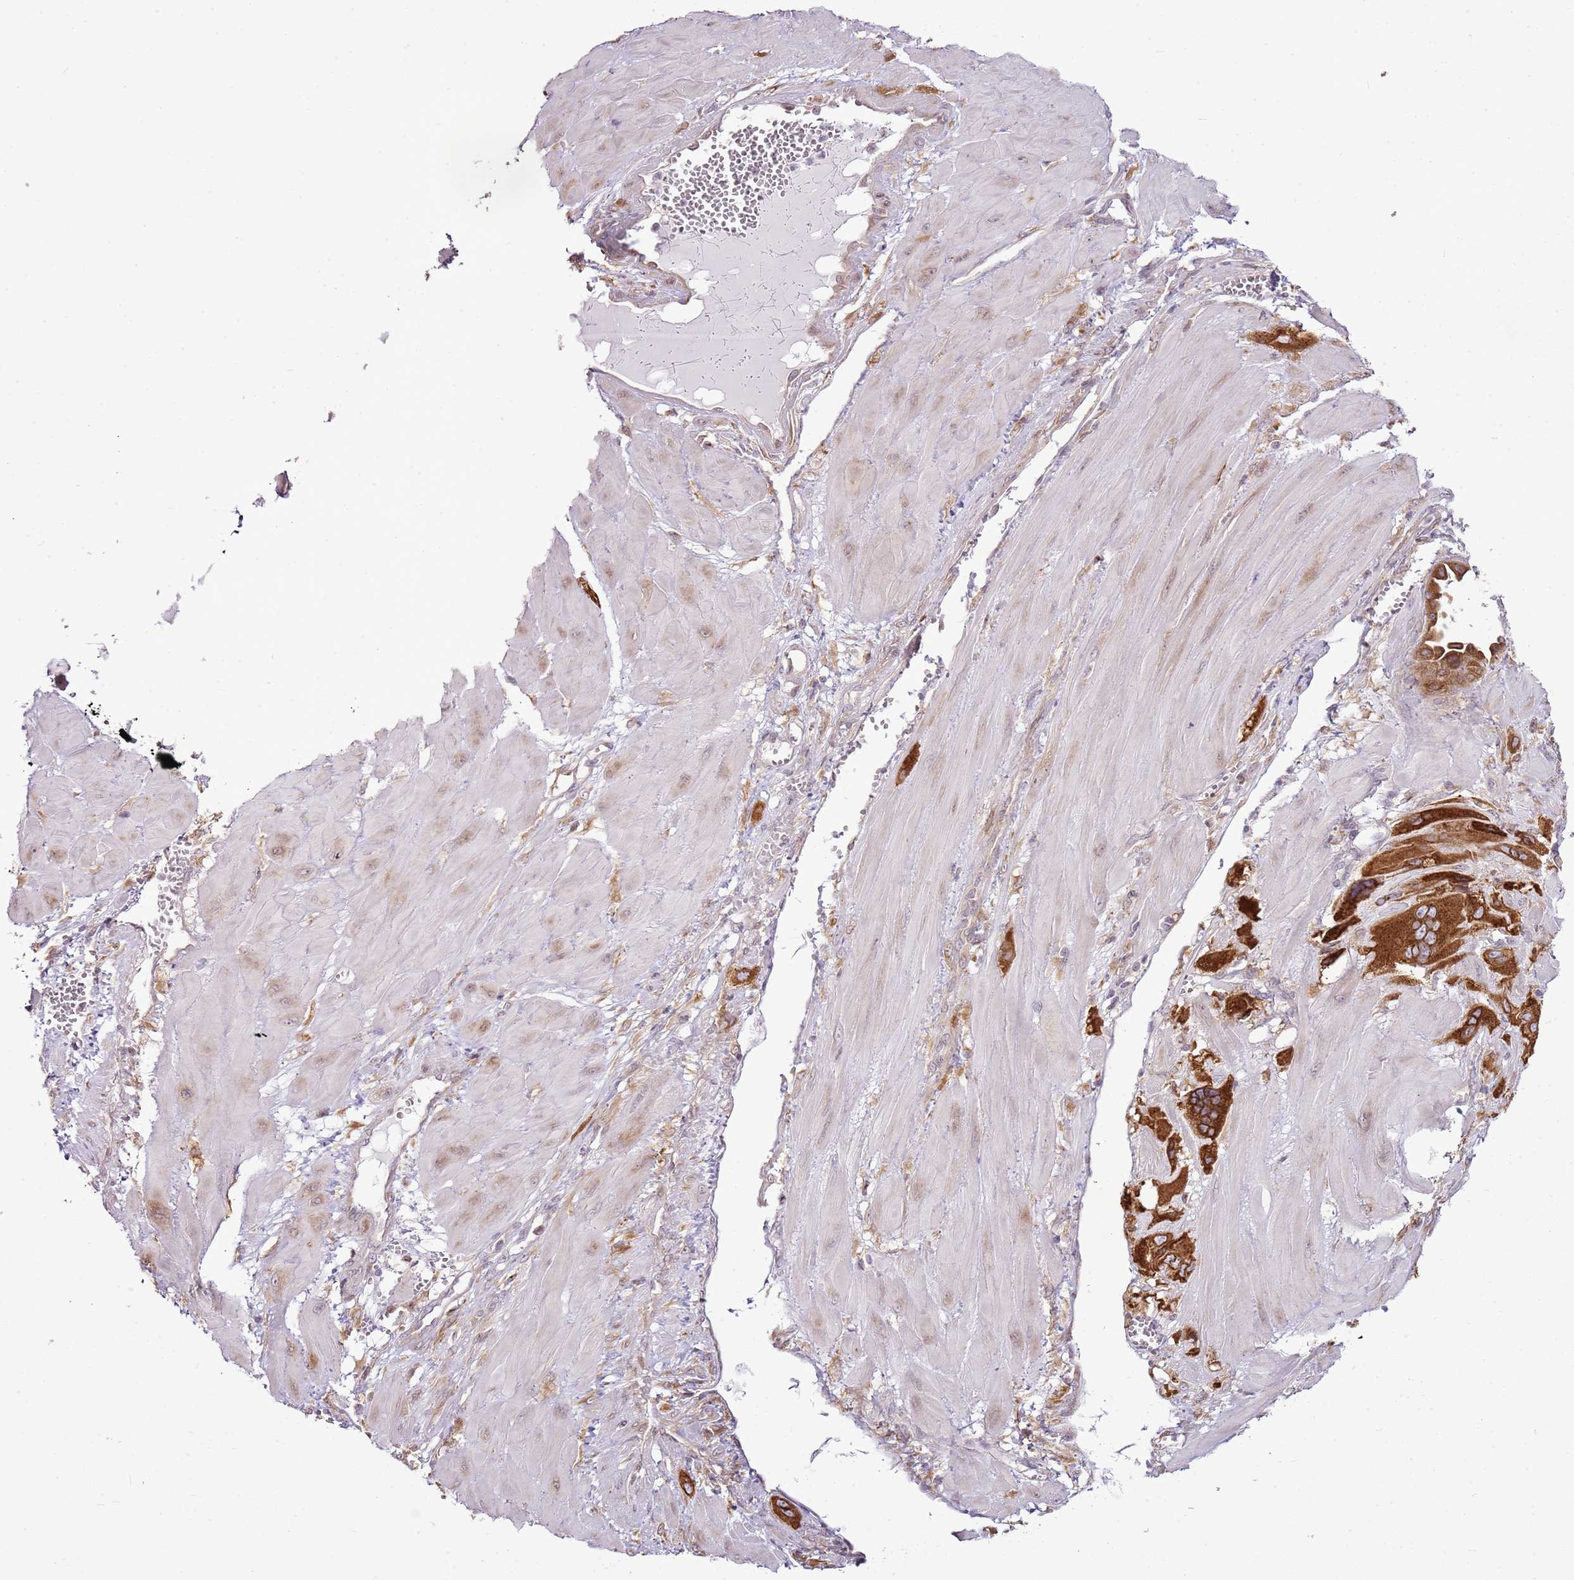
{"staining": {"intensity": "strong", "quantity": ">75%", "location": "cytoplasmic/membranous"}, "tissue": "cervical cancer", "cell_type": "Tumor cells", "image_type": "cancer", "snomed": [{"axis": "morphology", "description": "Squamous cell carcinoma, NOS"}, {"axis": "topography", "description": "Cervix"}], "caption": "This image reveals immunohistochemistry (IHC) staining of cervical cancer (squamous cell carcinoma), with high strong cytoplasmic/membranous positivity in about >75% of tumor cells.", "gene": "TMED10", "patient": {"sex": "female", "age": 34}}